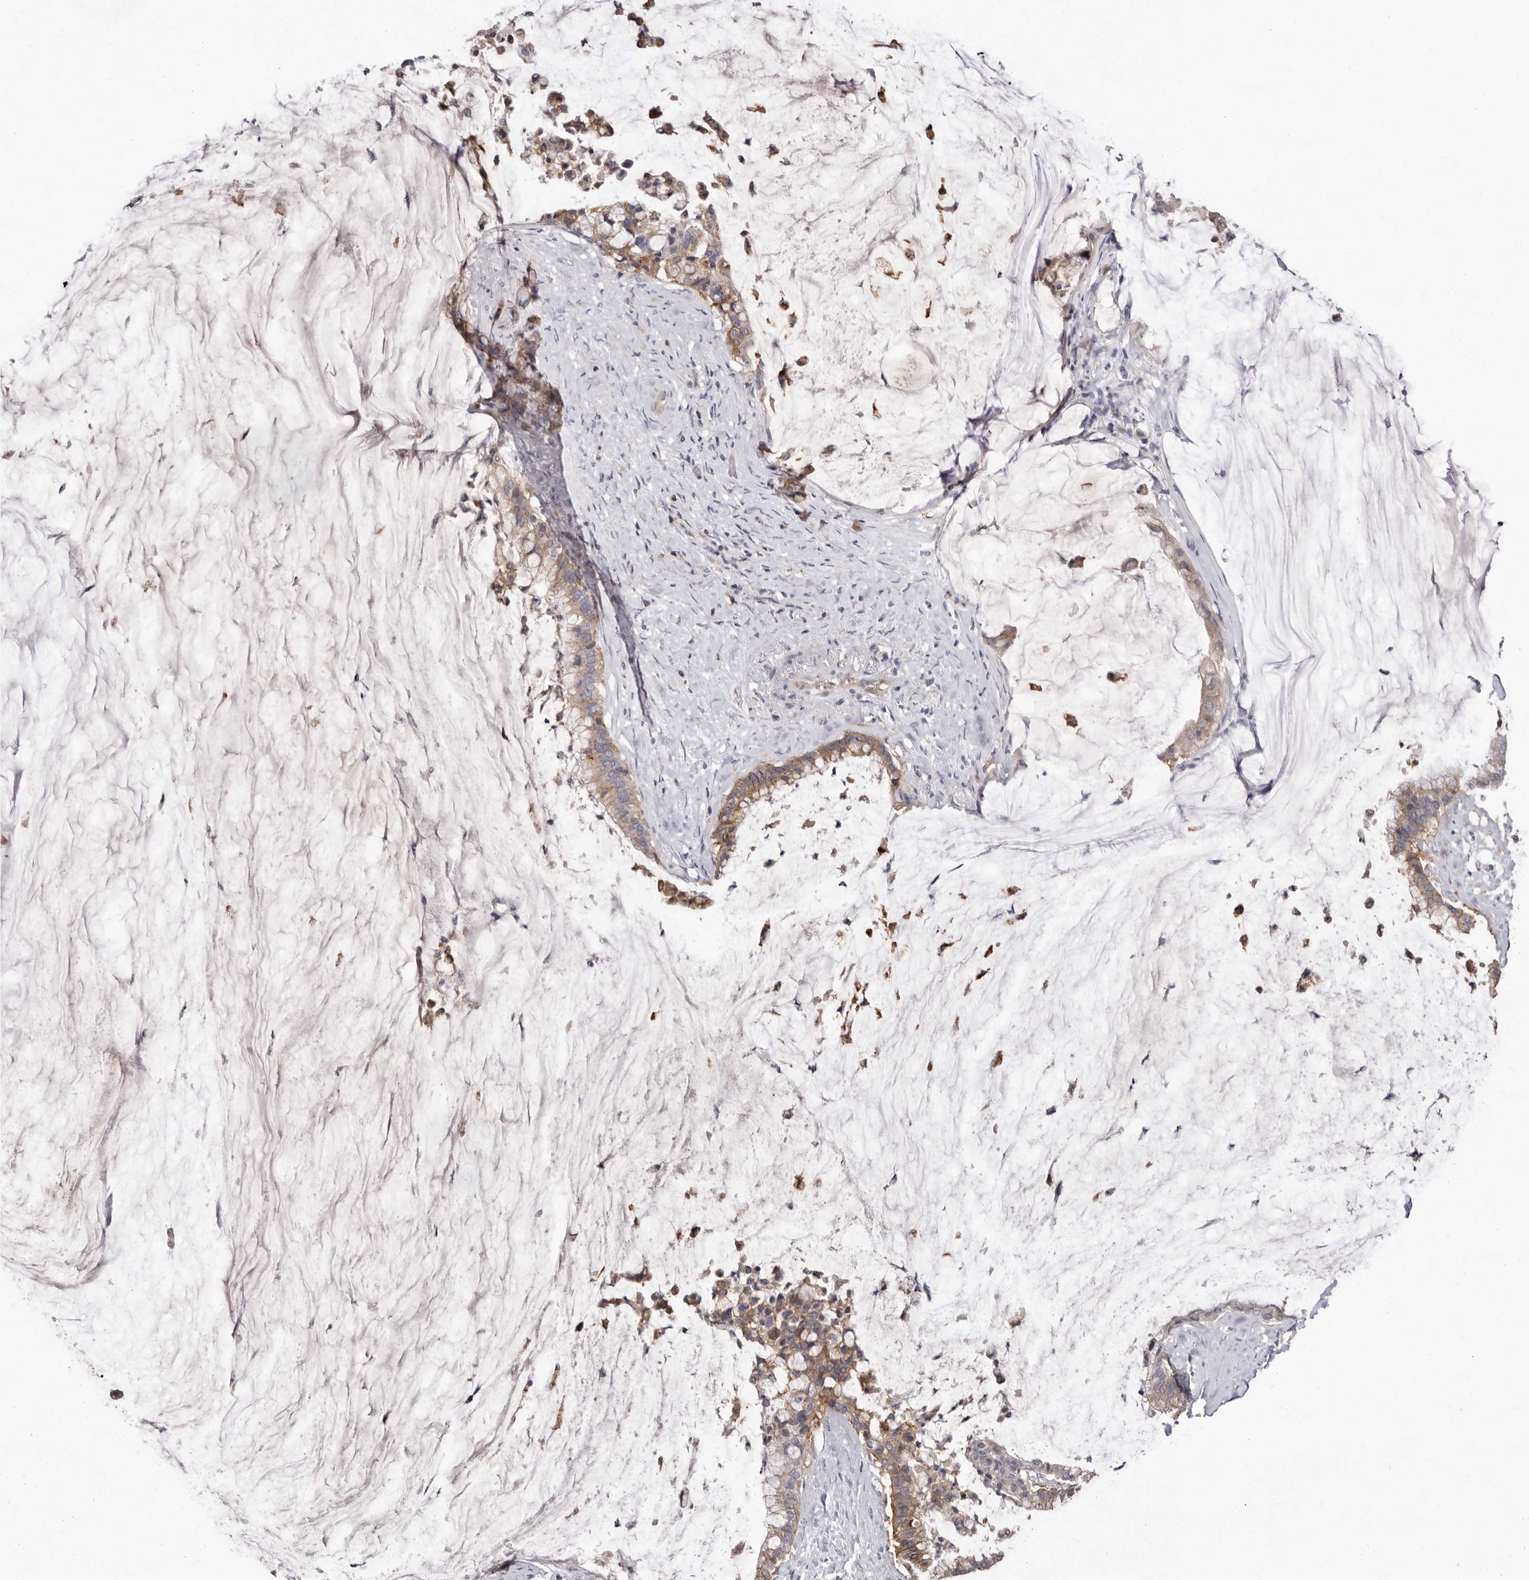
{"staining": {"intensity": "moderate", "quantity": "25%-75%", "location": "cytoplasmic/membranous"}, "tissue": "pancreatic cancer", "cell_type": "Tumor cells", "image_type": "cancer", "snomed": [{"axis": "morphology", "description": "Adenocarcinoma, NOS"}, {"axis": "topography", "description": "Pancreas"}], "caption": "Pancreatic adenocarcinoma tissue reveals moderate cytoplasmic/membranous positivity in approximately 25%-75% of tumor cells", "gene": "MMACHC", "patient": {"sex": "male", "age": 41}}